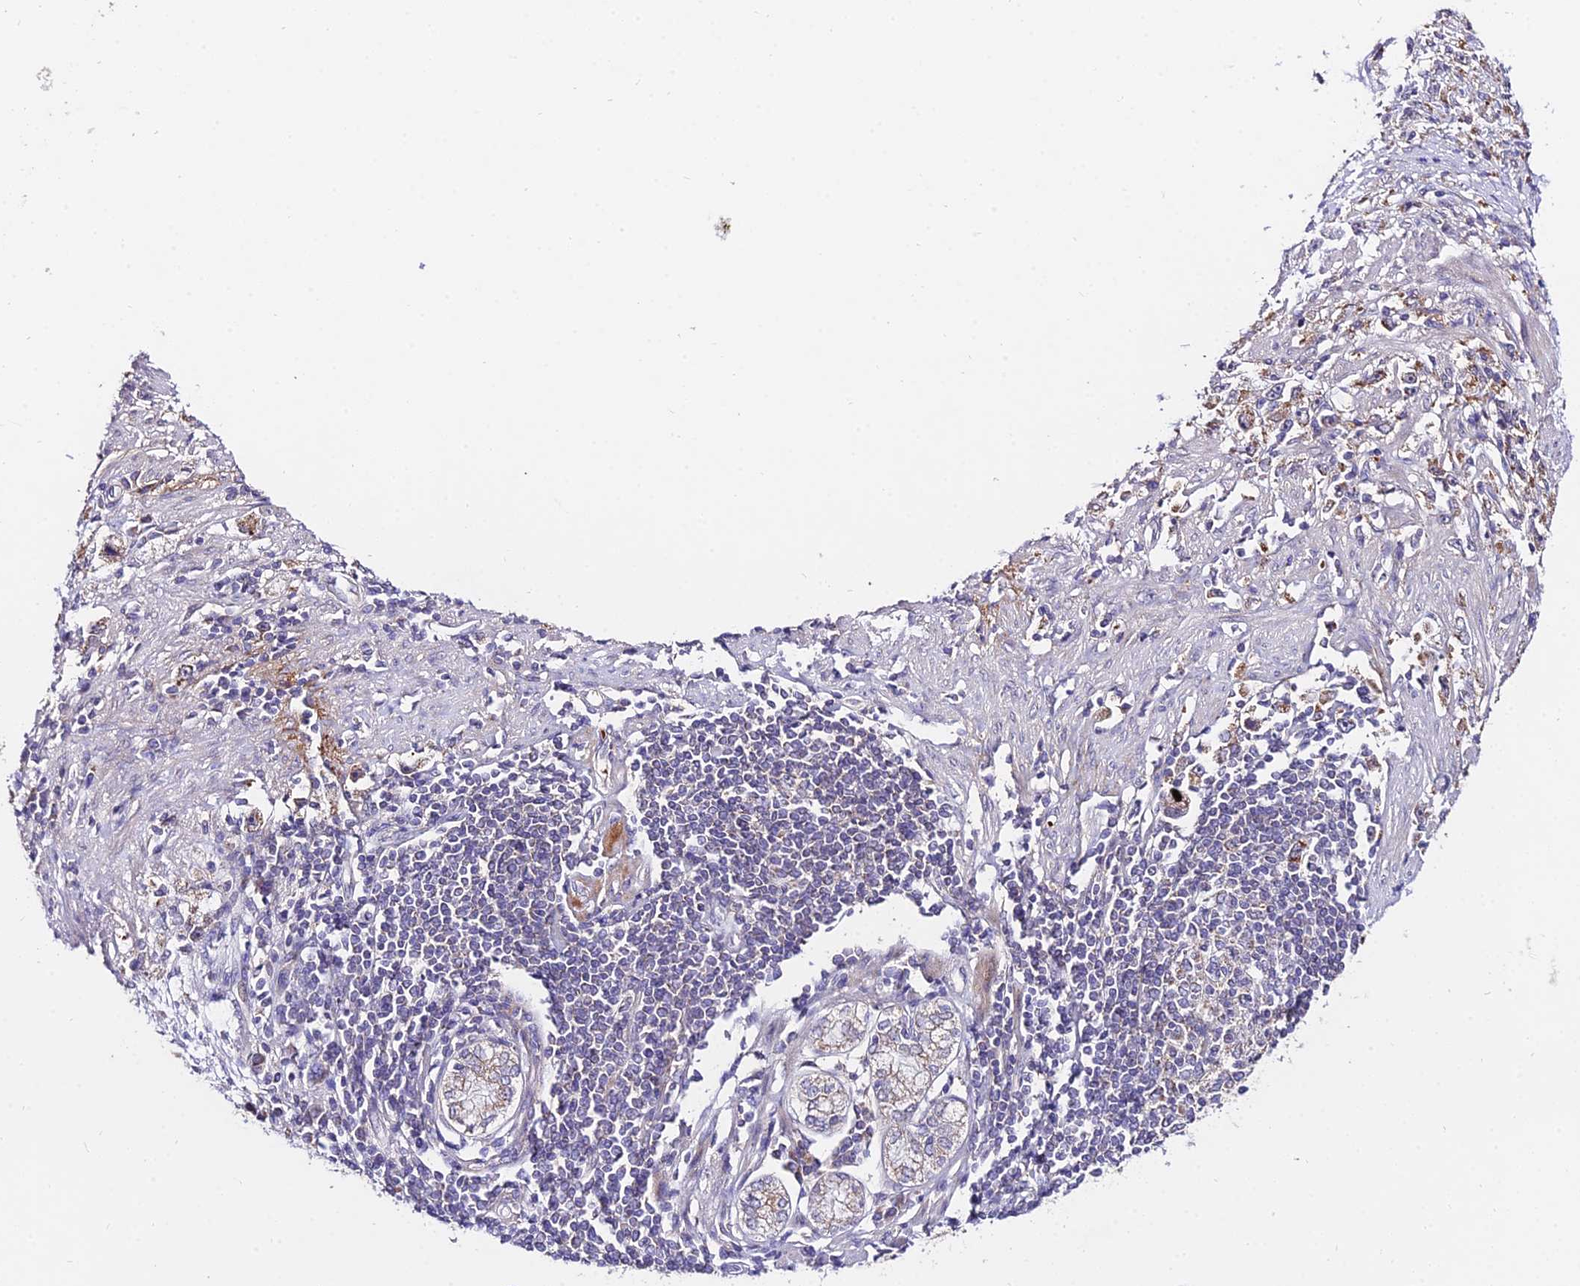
{"staining": {"intensity": "weak", "quantity": "<25%", "location": "cytoplasmic/membranous"}, "tissue": "stomach cancer", "cell_type": "Tumor cells", "image_type": "cancer", "snomed": [{"axis": "morphology", "description": "Adenocarcinoma, NOS"}, {"axis": "topography", "description": "Stomach"}], "caption": "Protein analysis of stomach adenocarcinoma shows no significant staining in tumor cells.", "gene": "WDR5B", "patient": {"sex": "female", "age": 59}}